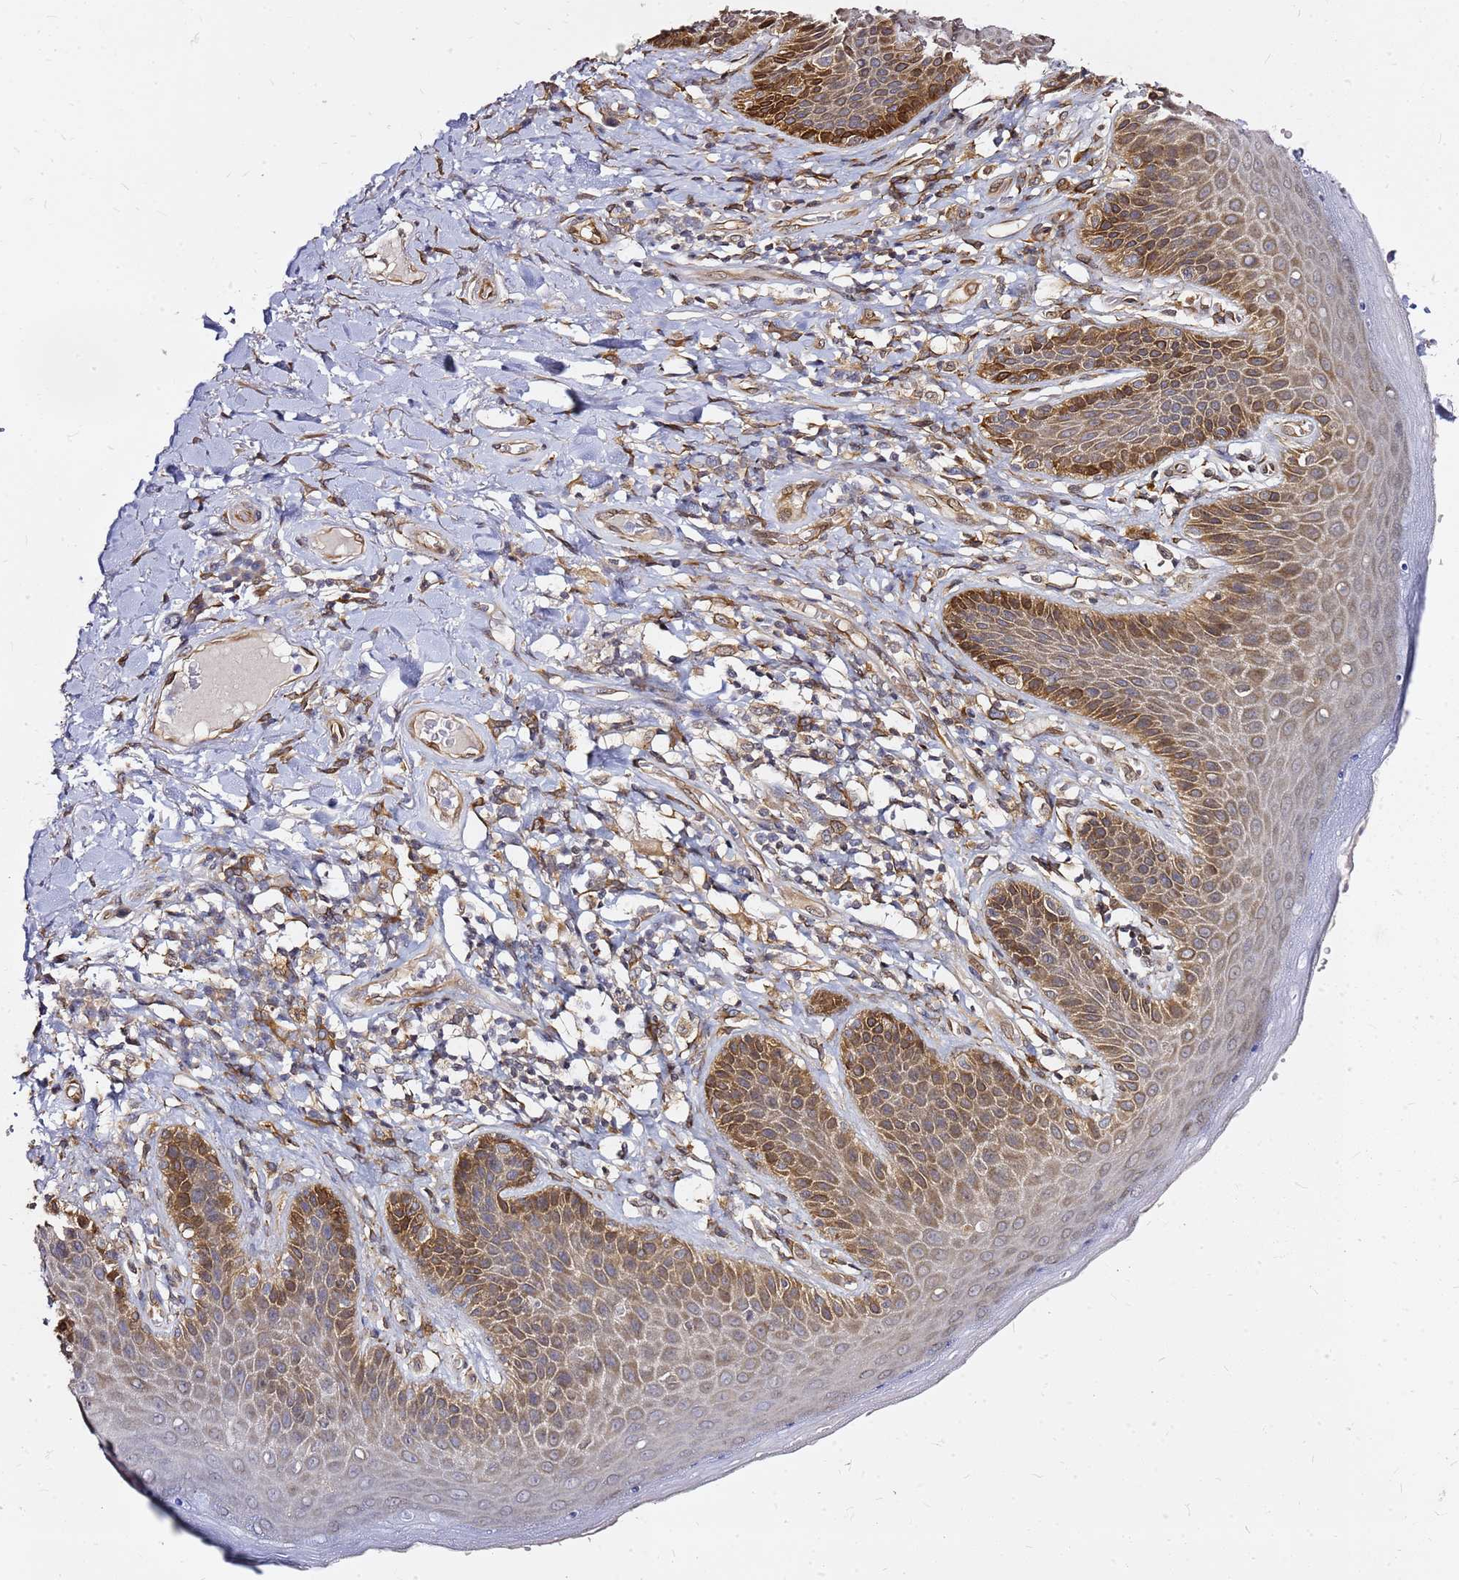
{"staining": {"intensity": "strong", "quantity": "<25%", "location": "cytoplasmic/membranous"}, "tissue": "skin", "cell_type": "Epidermal cells", "image_type": "normal", "snomed": [{"axis": "morphology", "description": "Normal tissue, NOS"}, {"axis": "topography", "description": "Anal"}], "caption": "Brown immunohistochemical staining in normal skin reveals strong cytoplasmic/membranous positivity in about <25% of epidermal cells. The protein of interest is shown in brown color, while the nuclei are stained blue.", "gene": "NUDT14", "patient": {"sex": "female", "age": 89}}